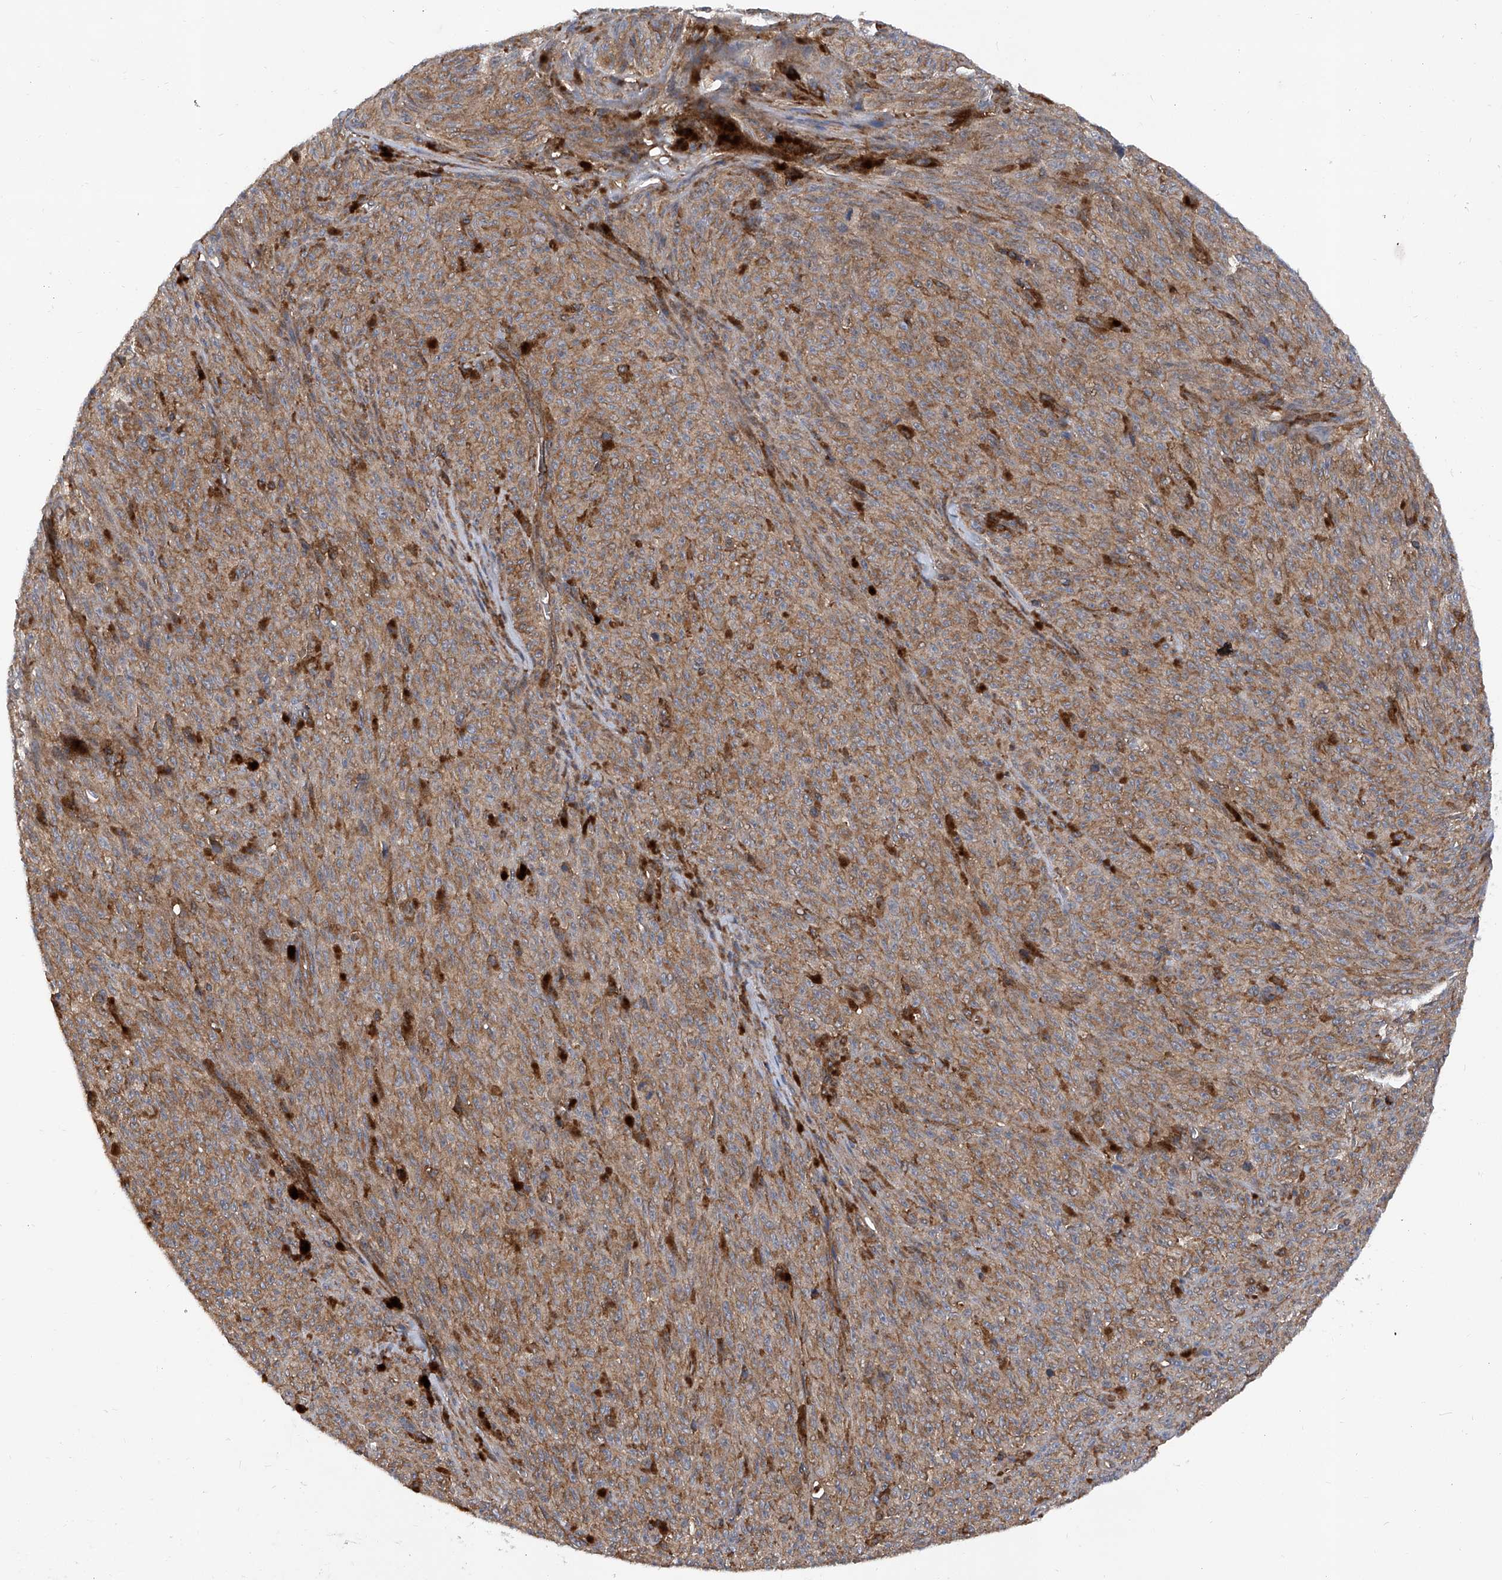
{"staining": {"intensity": "moderate", "quantity": ">75%", "location": "cytoplasmic/membranous"}, "tissue": "melanoma", "cell_type": "Tumor cells", "image_type": "cancer", "snomed": [{"axis": "morphology", "description": "Malignant melanoma, NOS"}, {"axis": "topography", "description": "Skin"}], "caption": "This image demonstrates malignant melanoma stained with immunohistochemistry to label a protein in brown. The cytoplasmic/membranous of tumor cells show moderate positivity for the protein. Nuclei are counter-stained blue.", "gene": "SMAP1", "patient": {"sex": "female", "age": 82}}